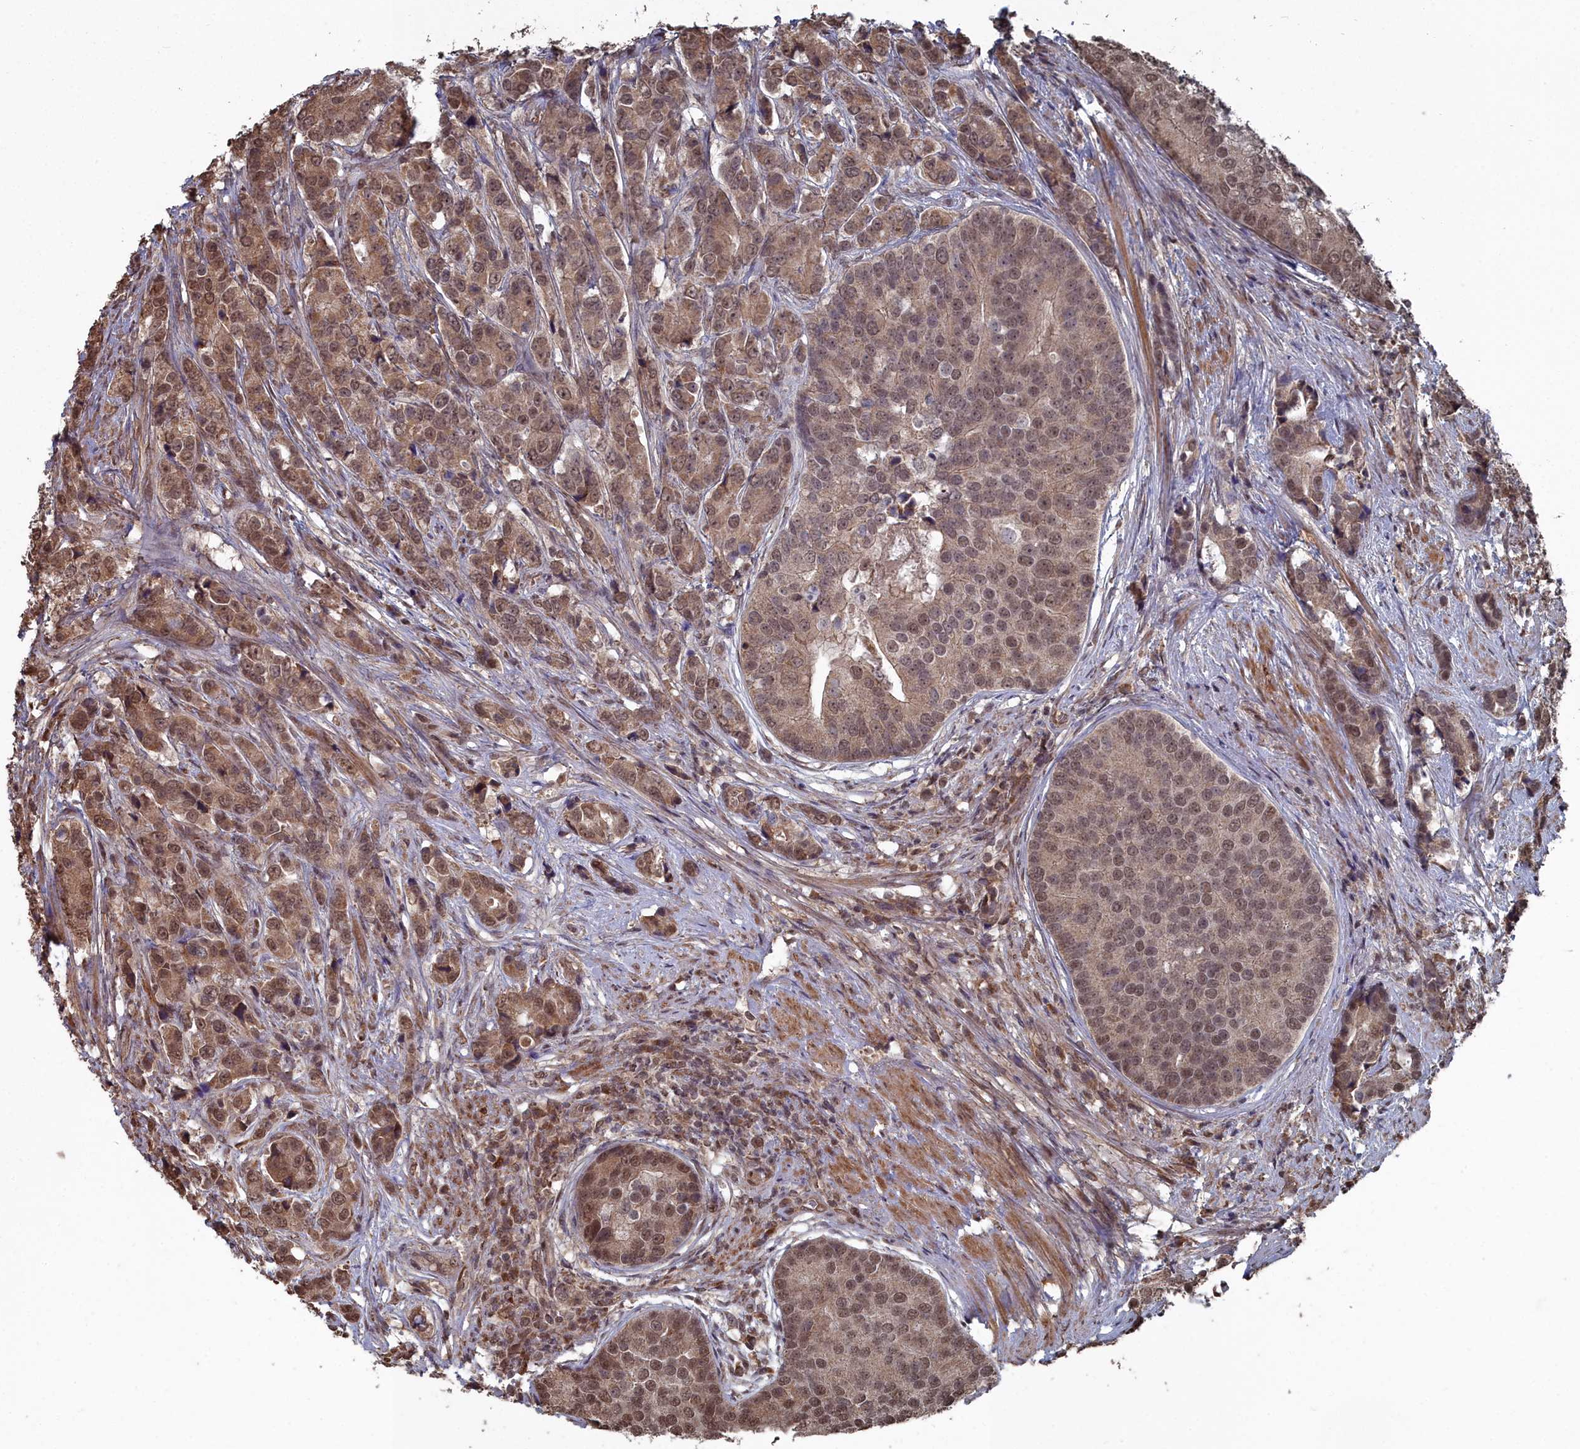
{"staining": {"intensity": "moderate", "quantity": ">75%", "location": "cytoplasmic/membranous,nuclear"}, "tissue": "prostate cancer", "cell_type": "Tumor cells", "image_type": "cancer", "snomed": [{"axis": "morphology", "description": "Adenocarcinoma, High grade"}, {"axis": "topography", "description": "Prostate"}], "caption": "An immunohistochemistry image of neoplastic tissue is shown. Protein staining in brown highlights moderate cytoplasmic/membranous and nuclear positivity in prostate cancer within tumor cells.", "gene": "CCNP", "patient": {"sex": "male", "age": 62}}